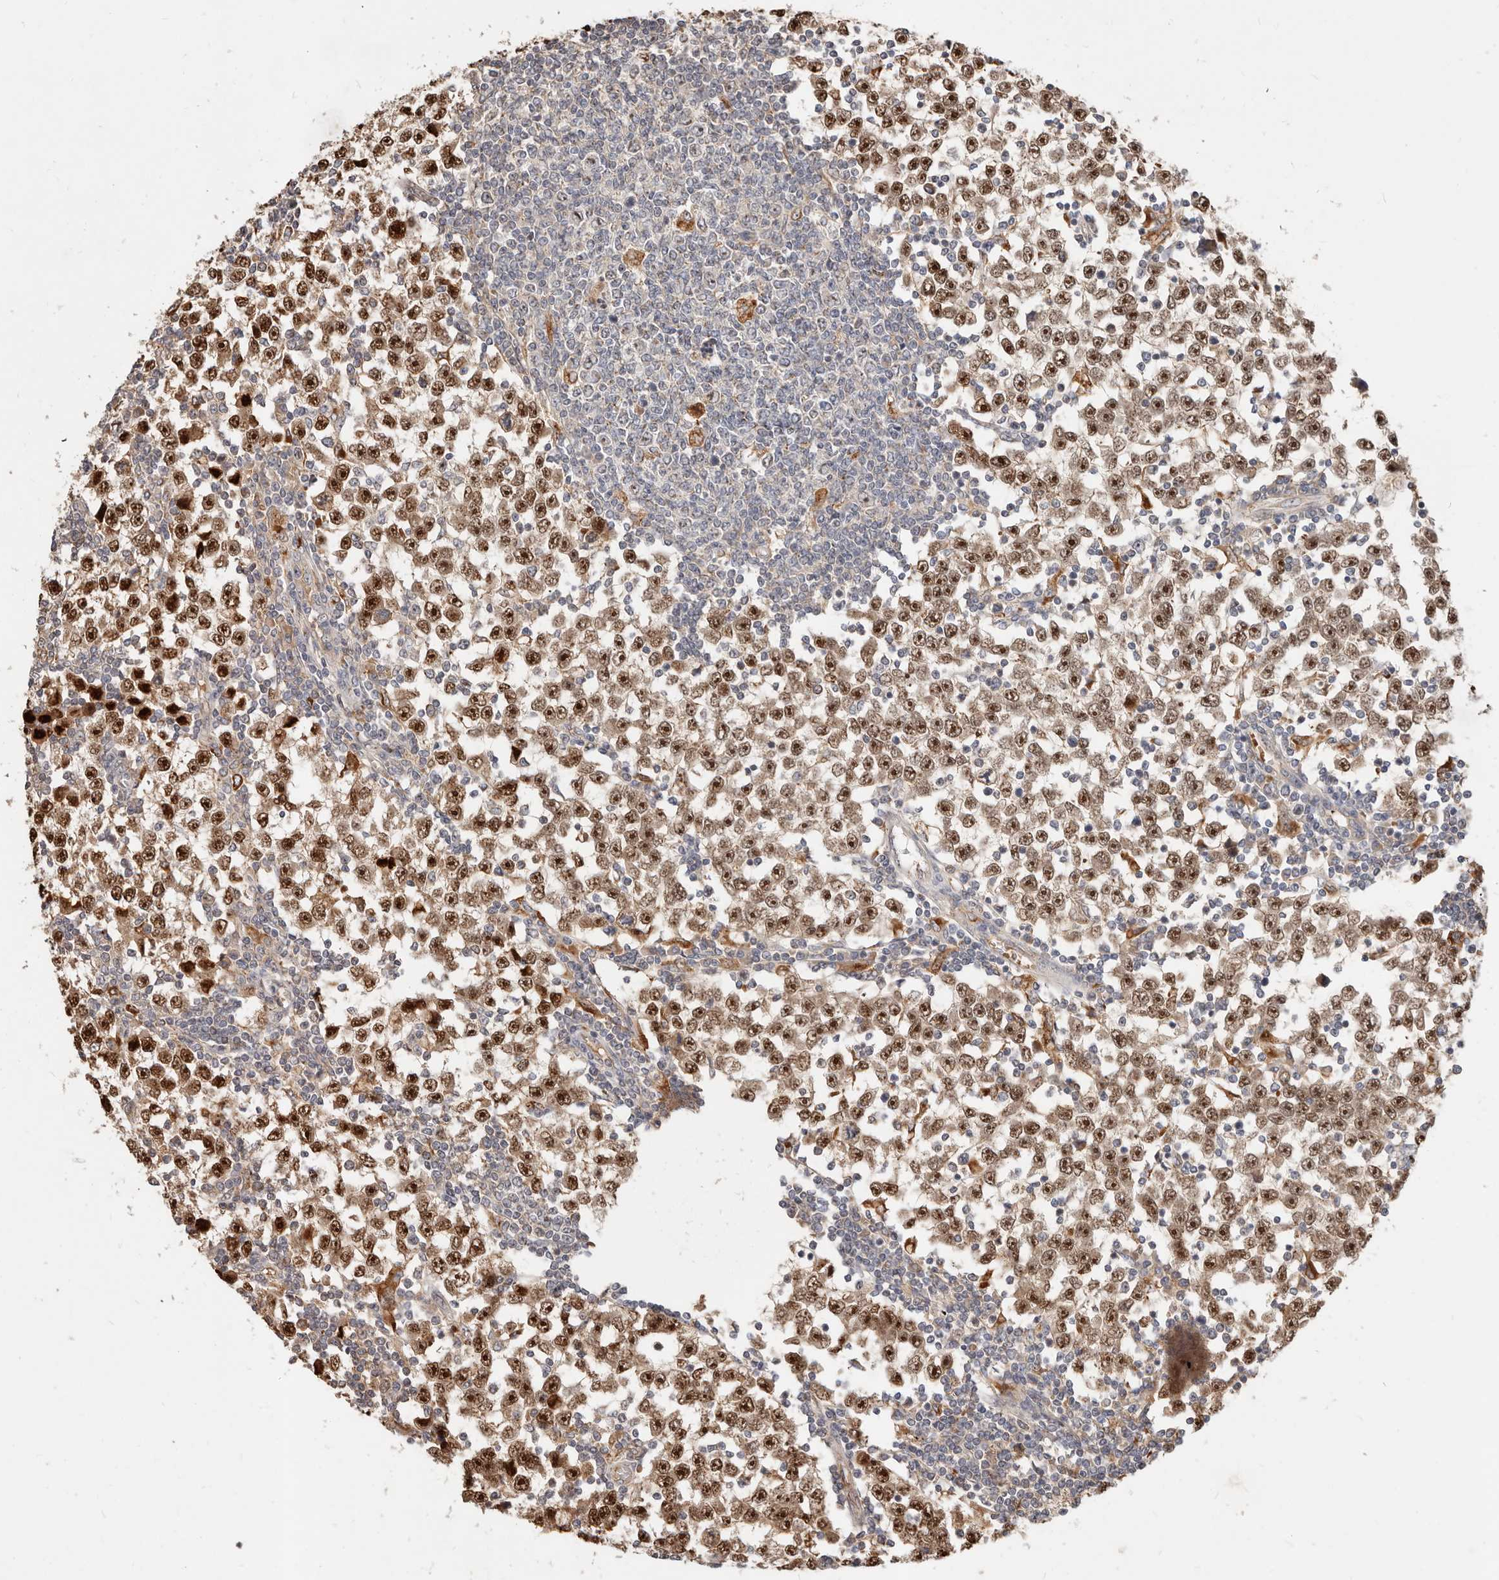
{"staining": {"intensity": "strong", "quantity": ">75%", "location": "cytoplasmic/membranous,nuclear"}, "tissue": "testis cancer", "cell_type": "Tumor cells", "image_type": "cancer", "snomed": [{"axis": "morphology", "description": "Seminoma, NOS"}, {"axis": "topography", "description": "Testis"}], "caption": "Strong cytoplasmic/membranous and nuclear staining for a protein is appreciated in approximately >75% of tumor cells of testis cancer (seminoma) using immunohistochemistry.", "gene": "ZRANB1", "patient": {"sex": "male", "age": 65}}